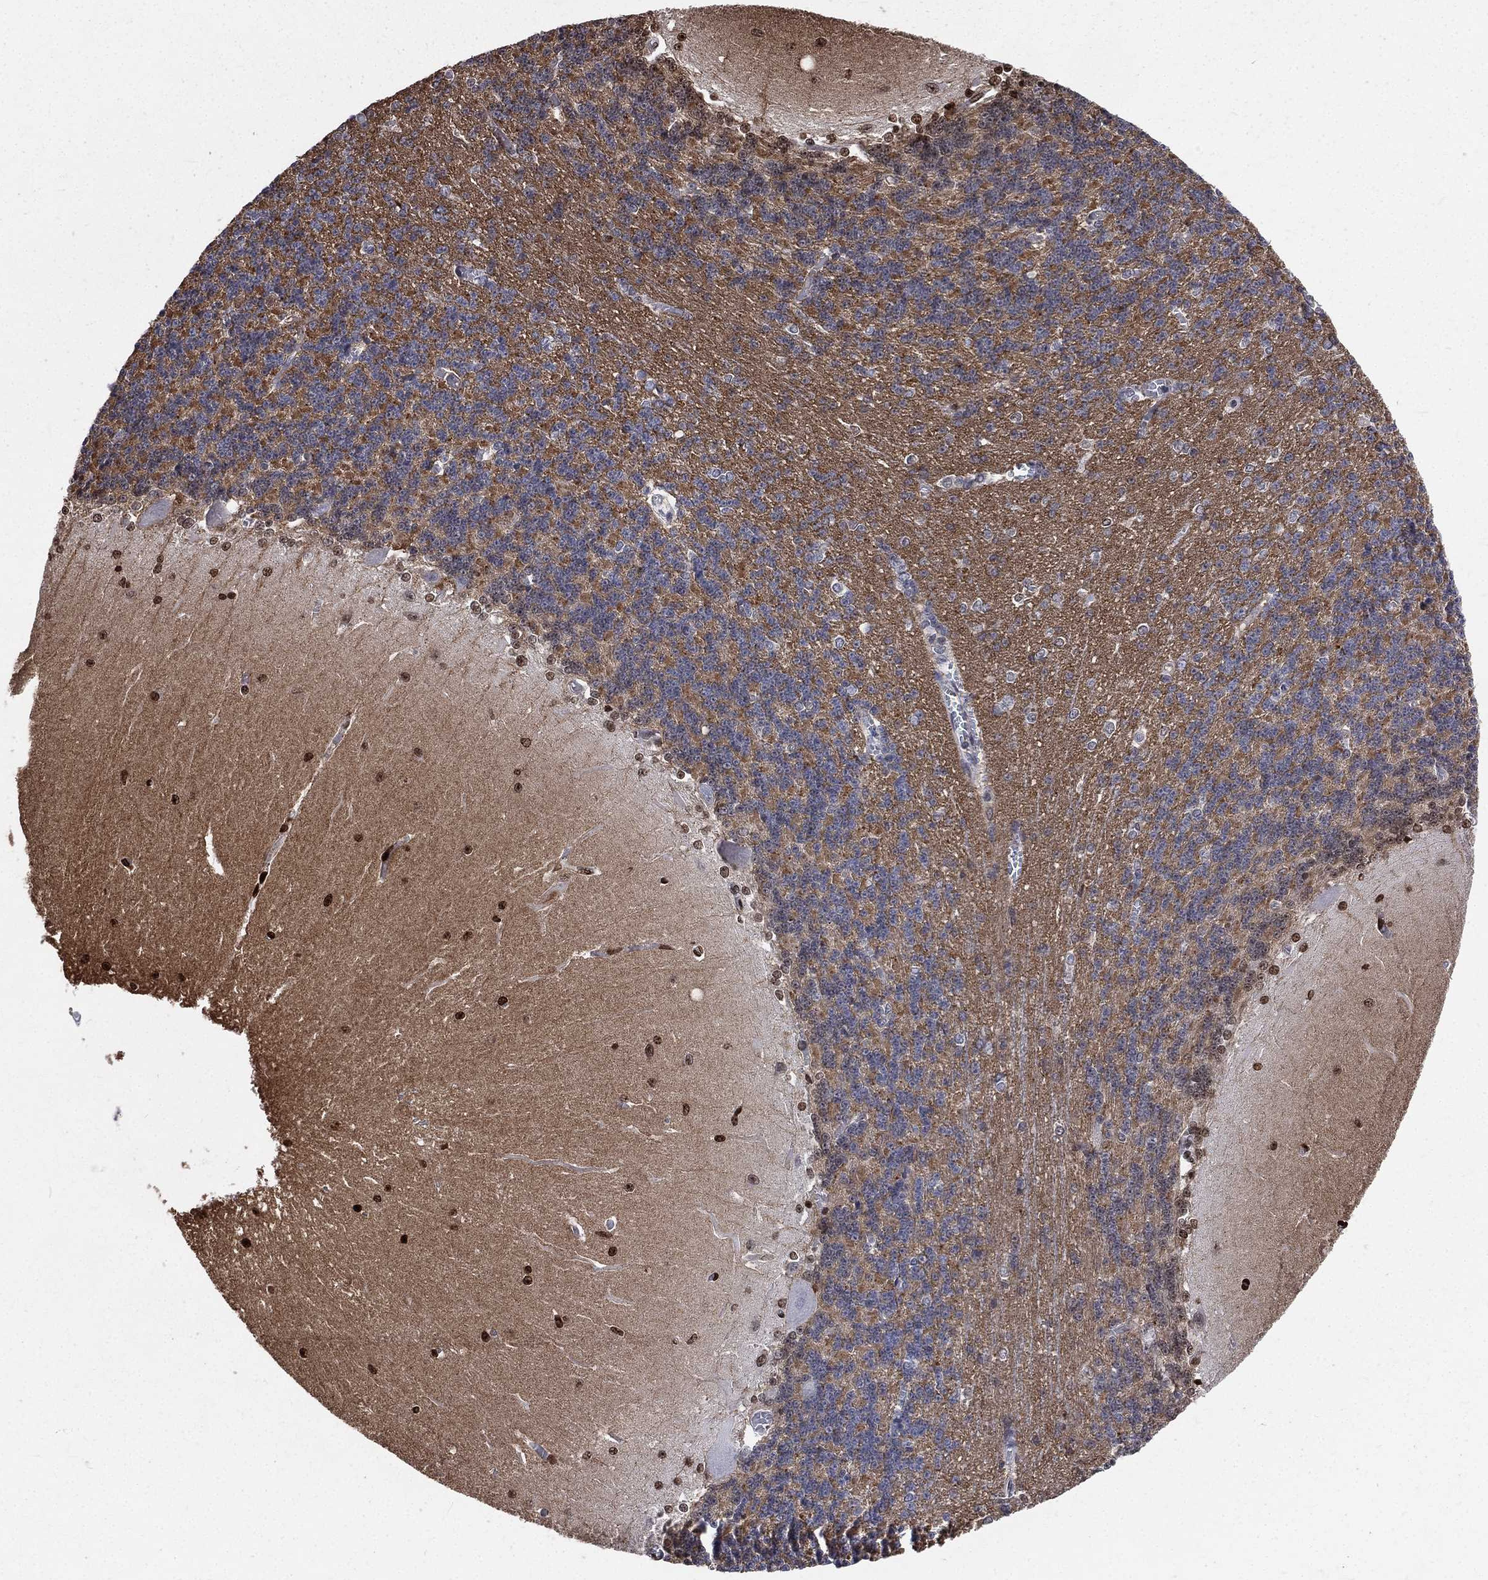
{"staining": {"intensity": "negative", "quantity": "none", "location": "none"}, "tissue": "cerebellum", "cell_type": "Cells in granular layer", "image_type": "normal", "snomed": [{"axis": "morphology", "description": "Normal tissue, NOS"}, {"axis": "topography", "description": "Cerebellum"}], "caption": "Unremarkable cerebellum was stained to show a protein in brown. There is no significant staining in cells in granular layer. (DAB (3,3'-diaminobenzidine) immunohistochemistry (IHC), high magnification).", "gene": "BASP1", "patient": {"sex": "male", "age": 37}}